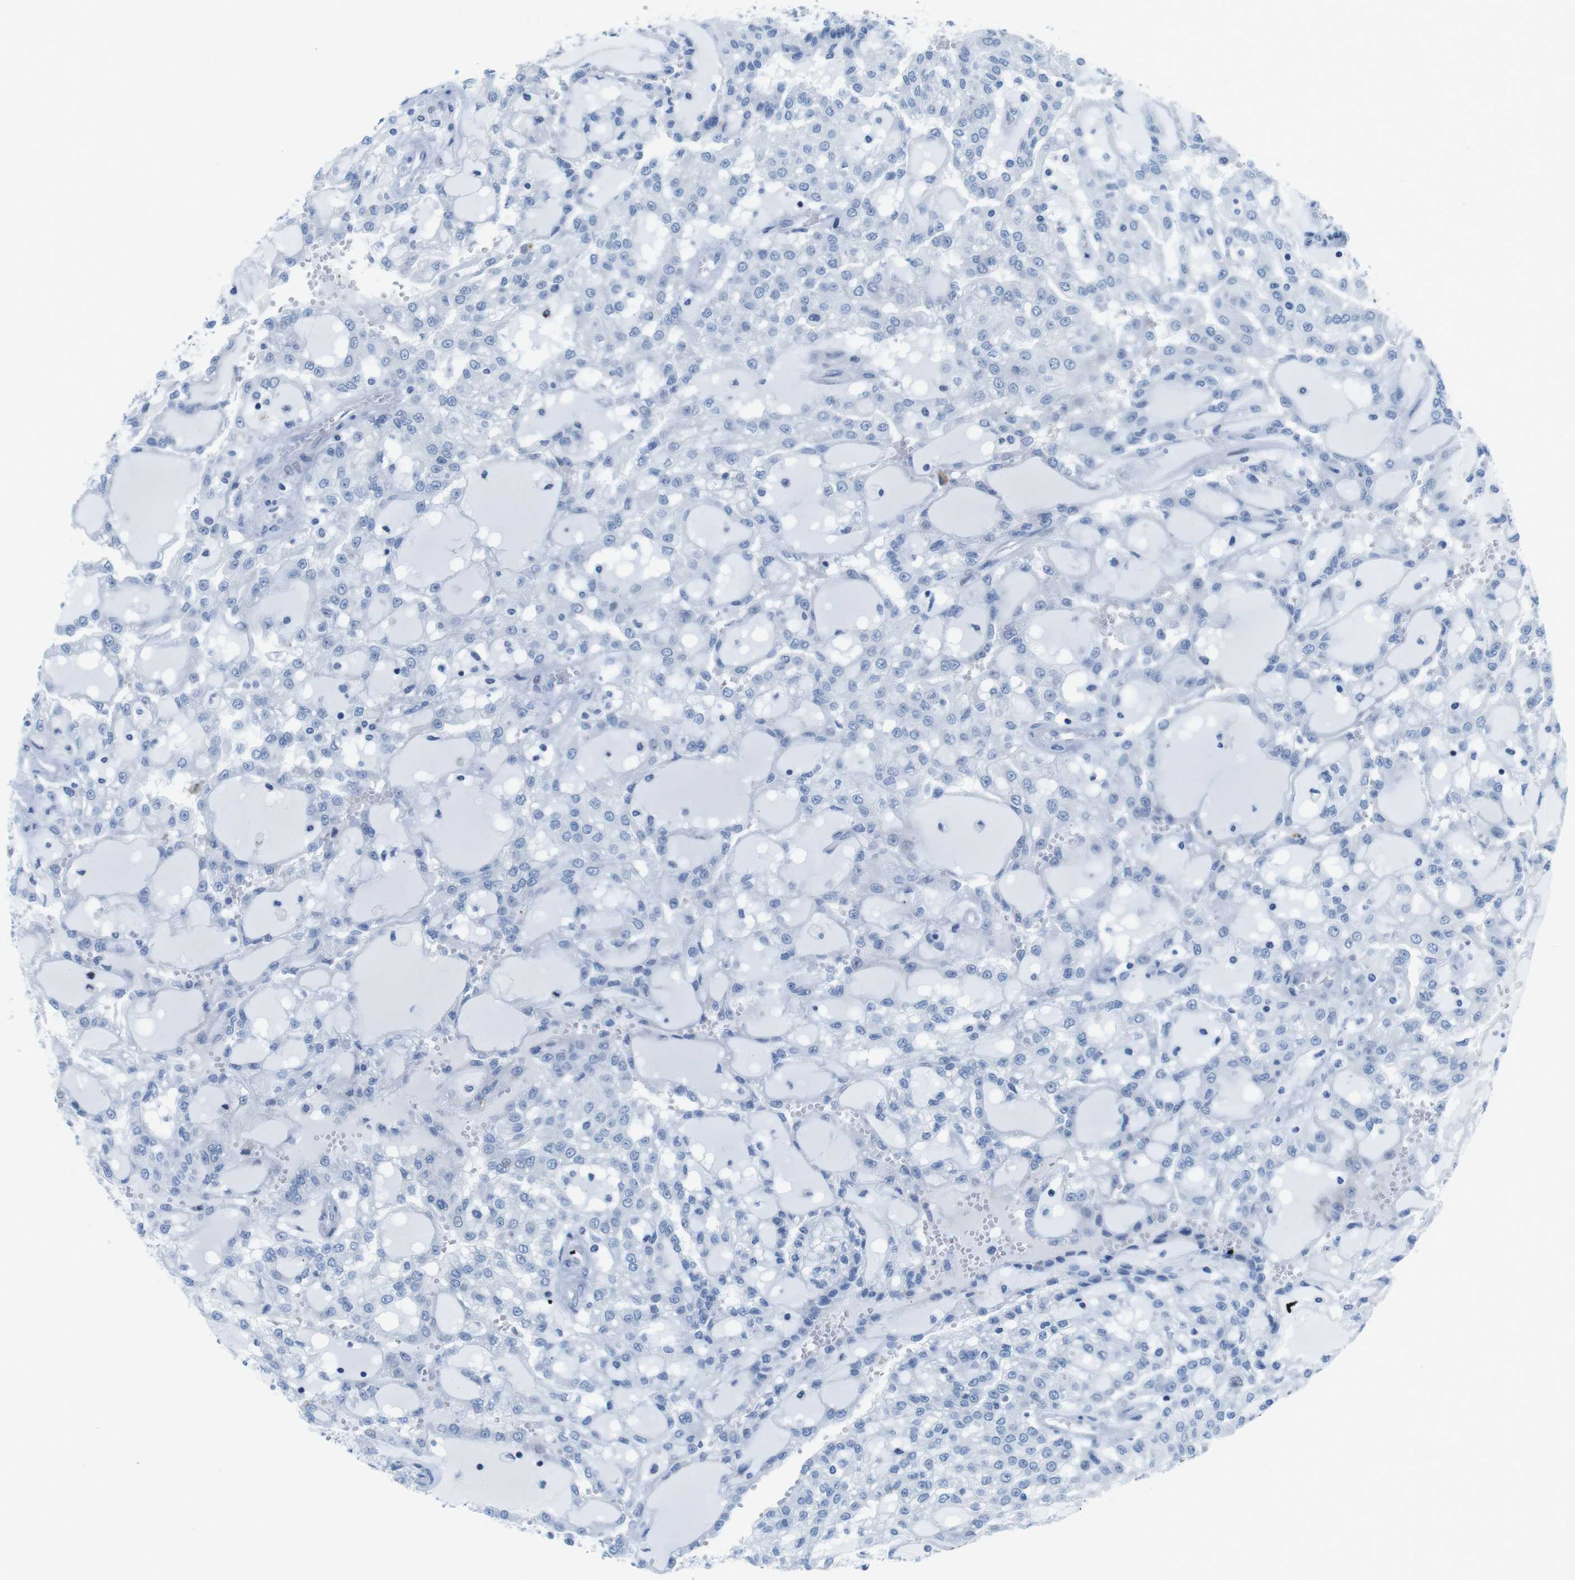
{"staining": {"intensity": "negative", "quantity": "none", "location": "none"}, "tissue": "renal cancer", "cell_type": "Tumor cells", "image_type": "cancer", "snomed": [{"axis": "morphology", "description": "Adenocarcinoma, NOS"}, {"axis": "topography", "description": "Kidney"}], "caption": "Immunohistochemistry (IHC) photomicrograph of neoplastic tissue: human adenocarcinoma (renal) stained with DAB displays no significant protein expression in tumor cells.", "gene": "CHAF1A", "patient": {"sex": "male", "age": 63}}